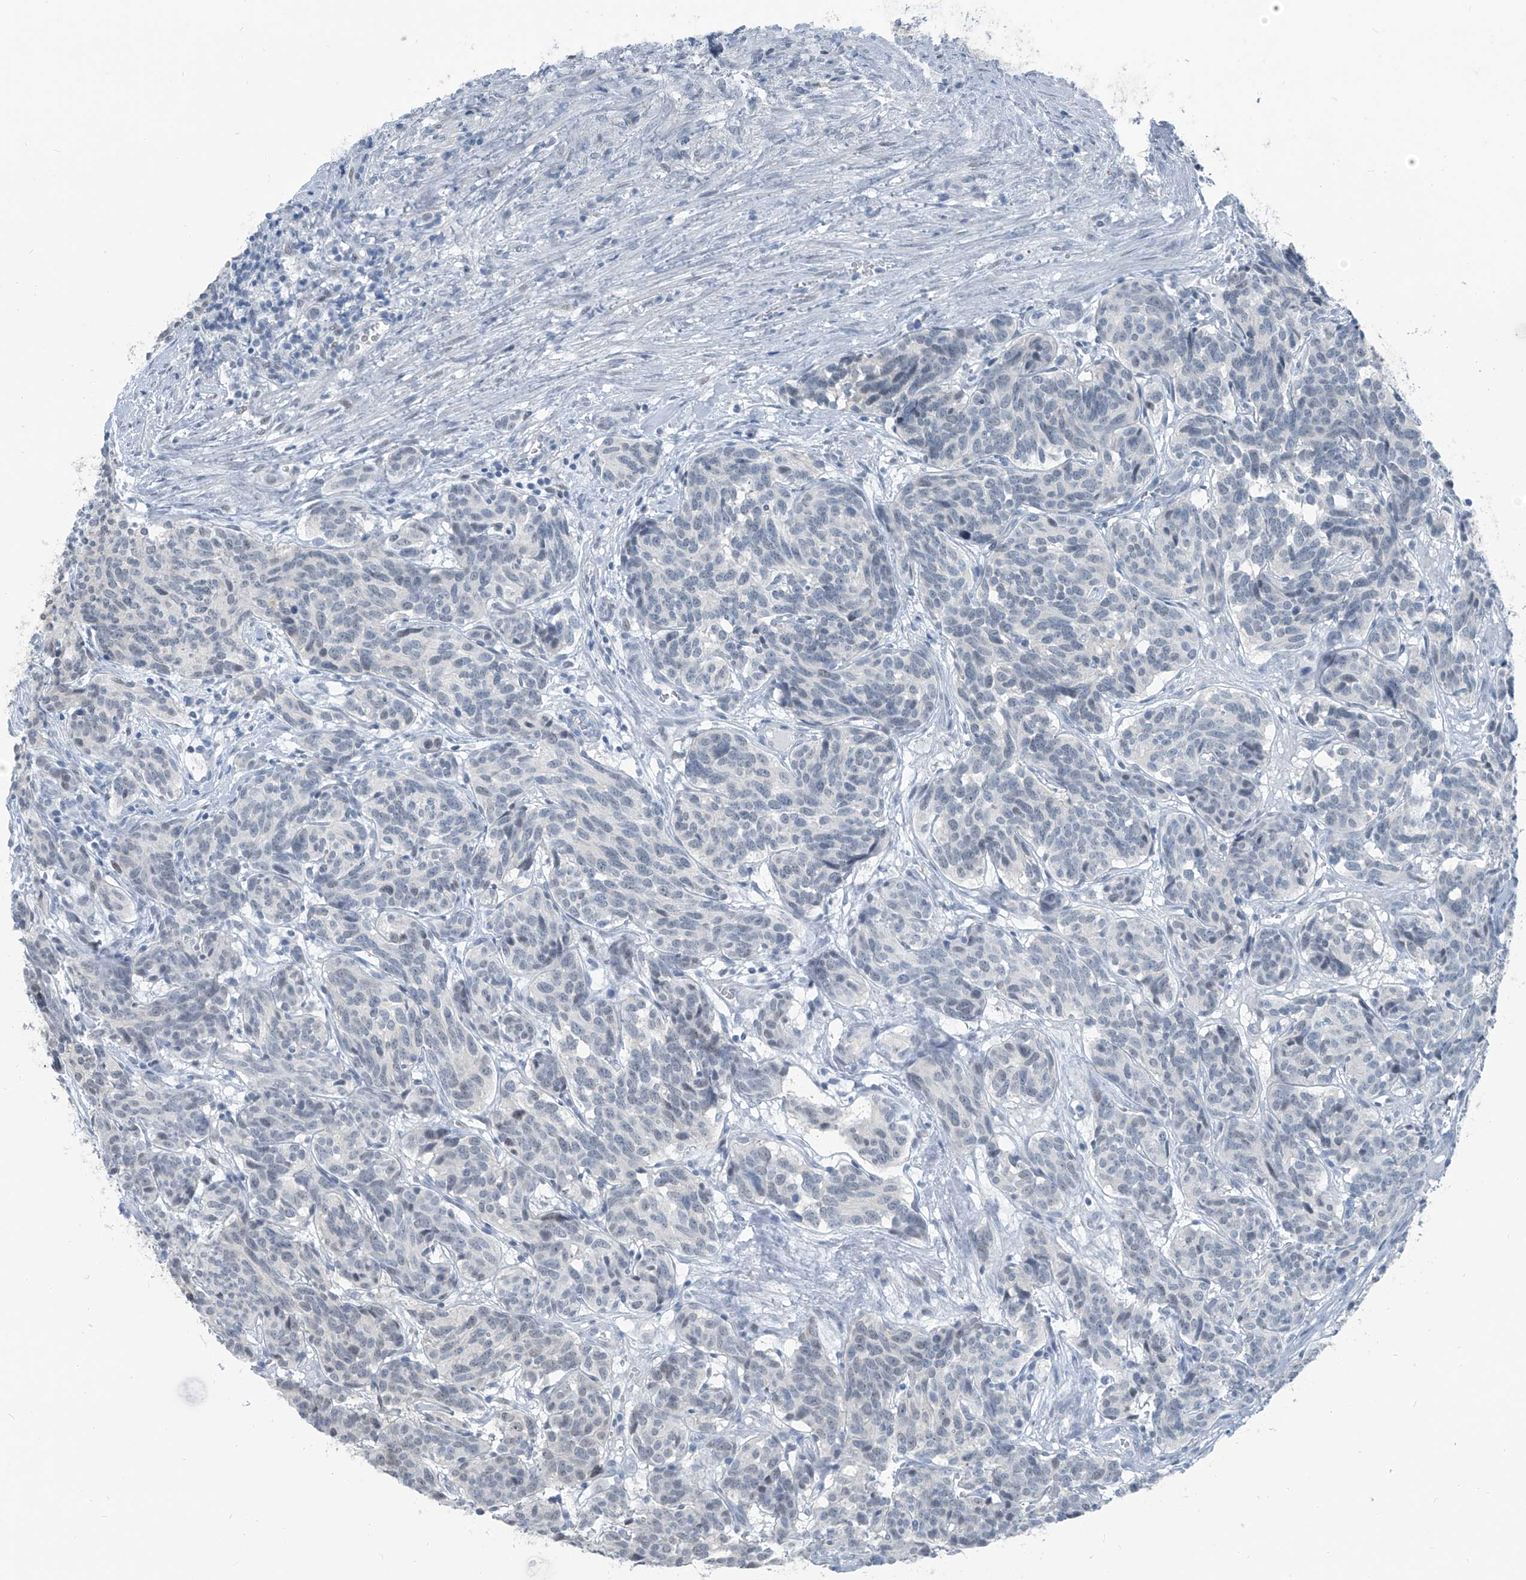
{"staining": {"intensity": "negative", "quantity": "none", "location": "none"}, "tissue": "carcinoid", "cell_type": "Tumor cells", "image_type": "cancer", "snomed": [{"axis": "morphology", "description": "Carcinoid, malignant, NOS"}, {"axis": "topography", "description": "Lung"}], "caption": "Tumor cells show no significant positivity in carcinoid.", "gene": "RGN", "patient": {"sex": "female", "age": 46}}